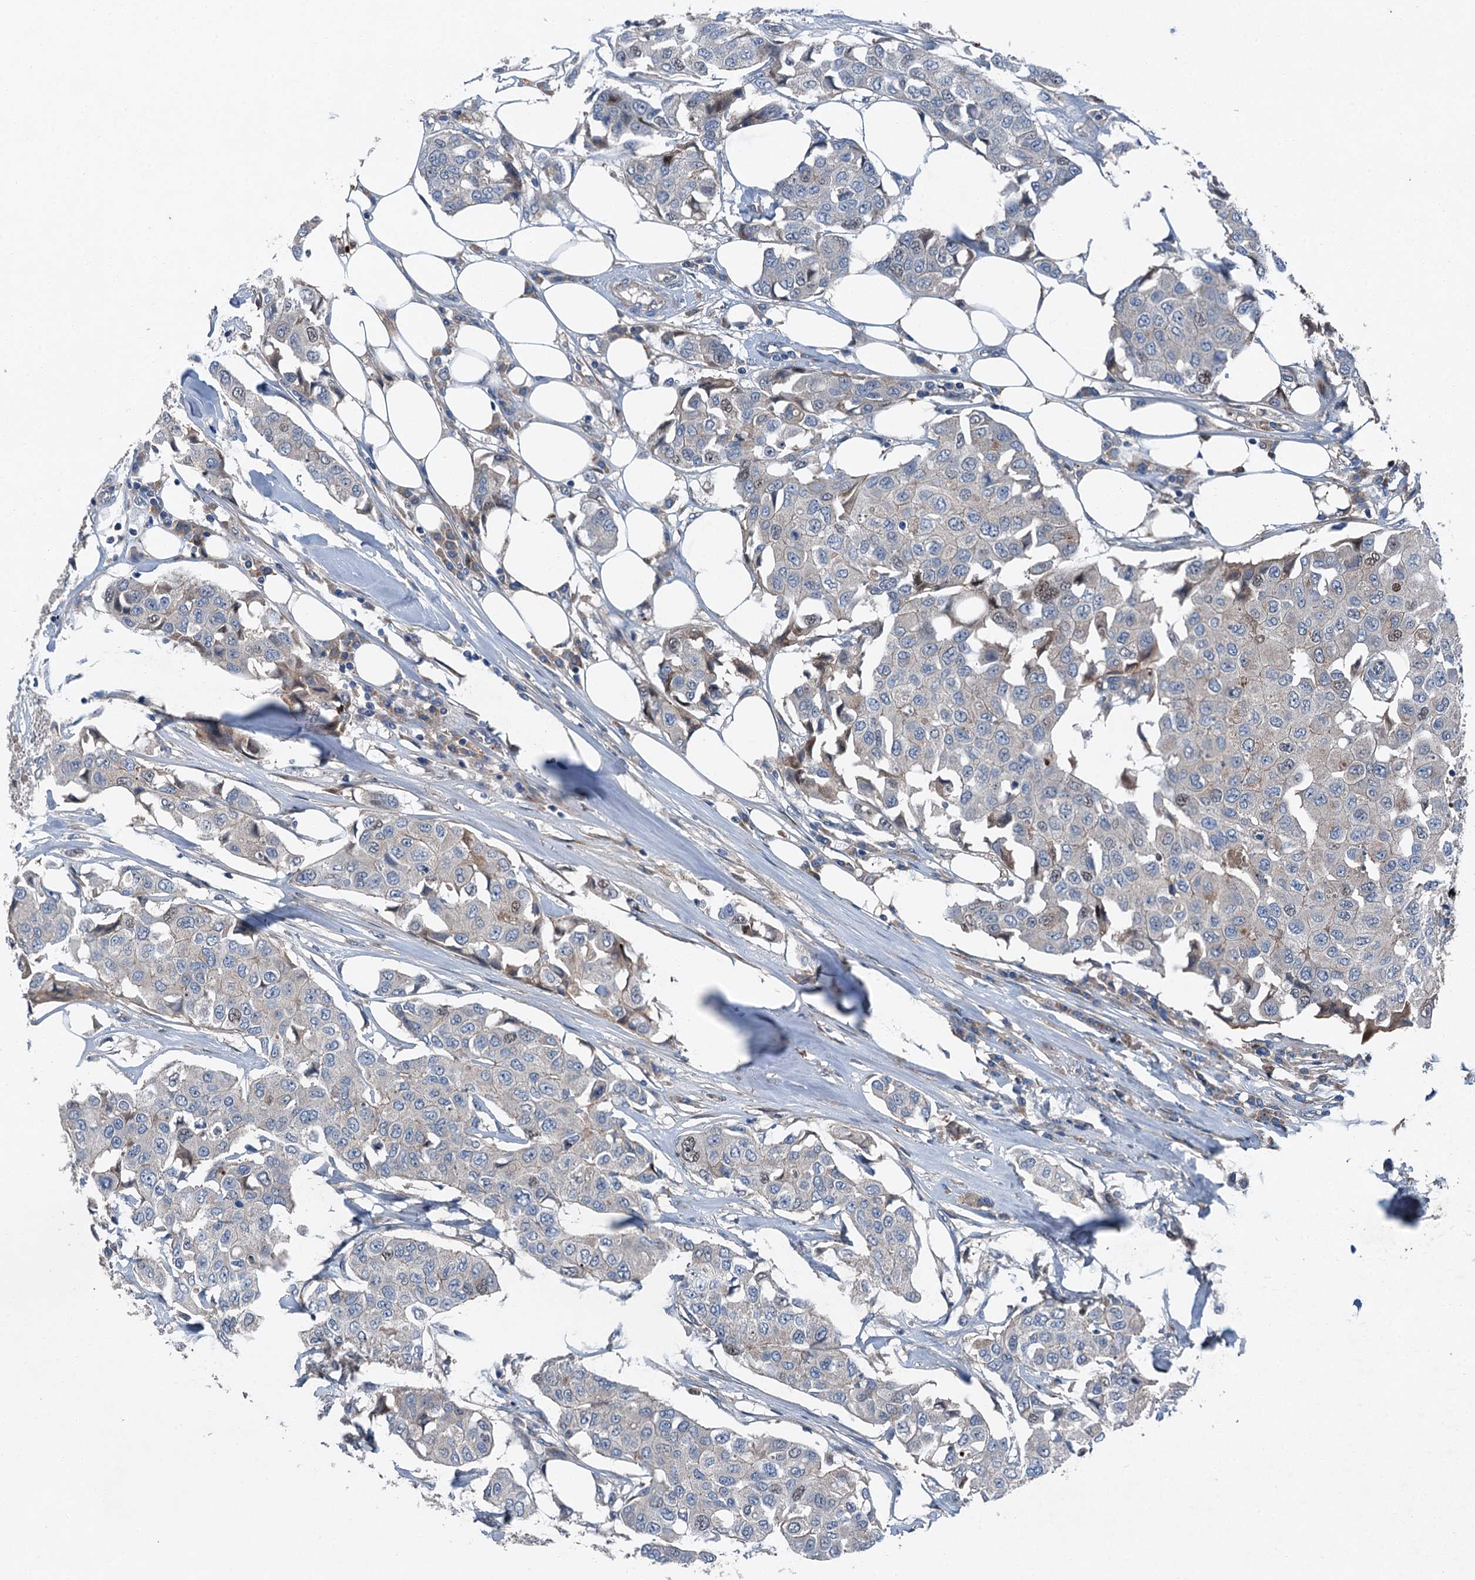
{"staining": {"intensity": "negative", "quantity": "none", "location": "none"}, "tissue": "breast cancer", "cell_type": "Tumor cells", "image_type": "cancer", "snomed": [{"axis": "morphology", "description": "Duct carcinoma"}, {"axis": "topography", "description": "Breast"}], "caption": "Tumor cells show no significant protein positivity in breast cancer (invasive ductal carcinoma). (DAB immunohistochemistry (IHC) visualized using brightfield microscopy, high magnification).", "gene": "SLC2A10", "patient": {"sex": "female", "age": 80}}